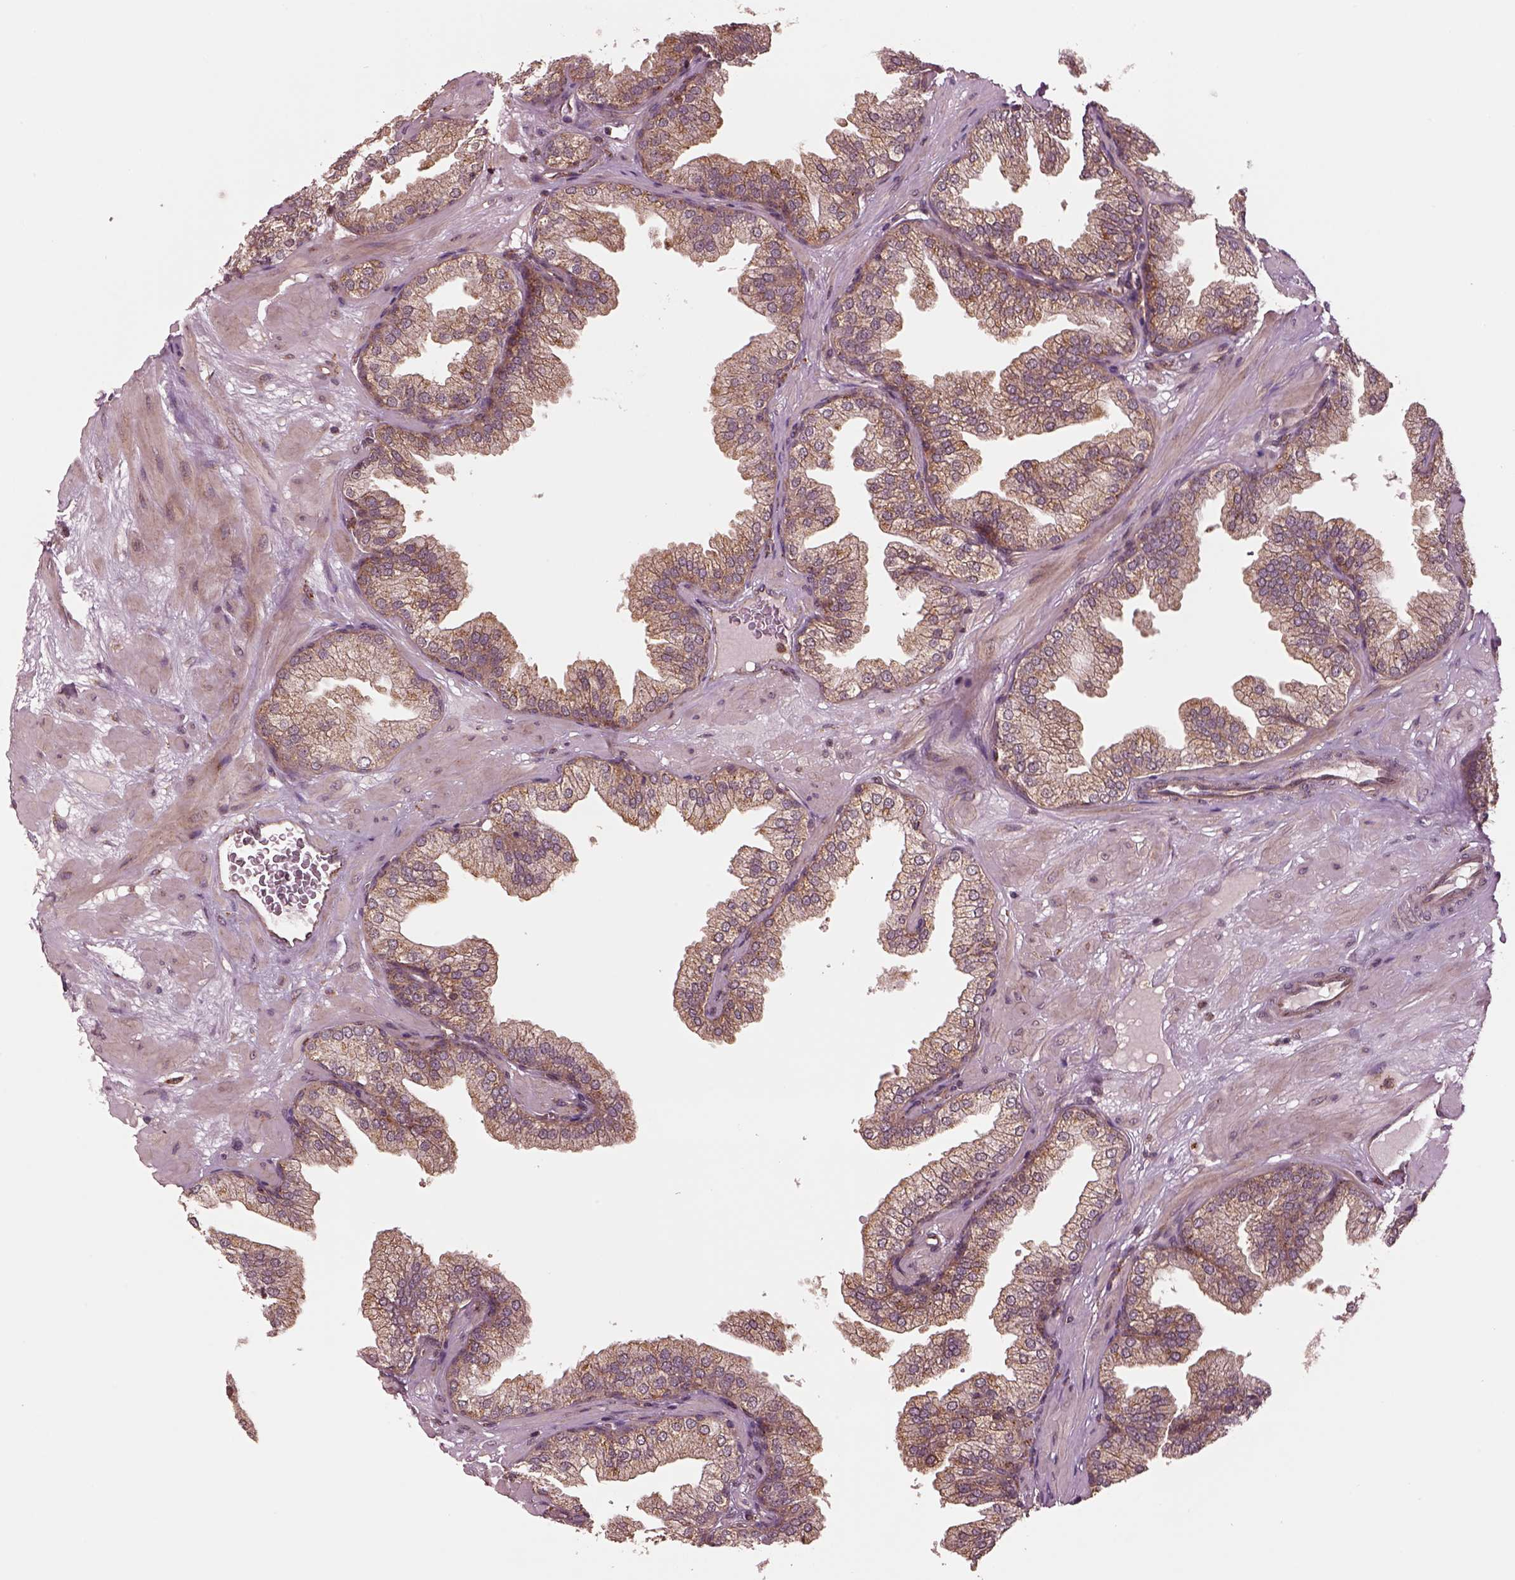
{"staining": {"intensity": "moderate", "quantity": "25%-75%", "location": "cytoplasmic/membranous"}, "tissue": "prostate", "cell_type": "Glandular cells", "image_type": "normal", "snomed": [{"axis": "morphology", "description": "Normal tissue, NOS"}, {"axis": "topography", "description": "Prostate"}], "caption": "Moderate cytoplasmic/membranous protein staining is identified in about 25%-75% of glandular cells in prostate.", "gene": "WASHC2A", "patient": {"sex": "male", "age": 37}}